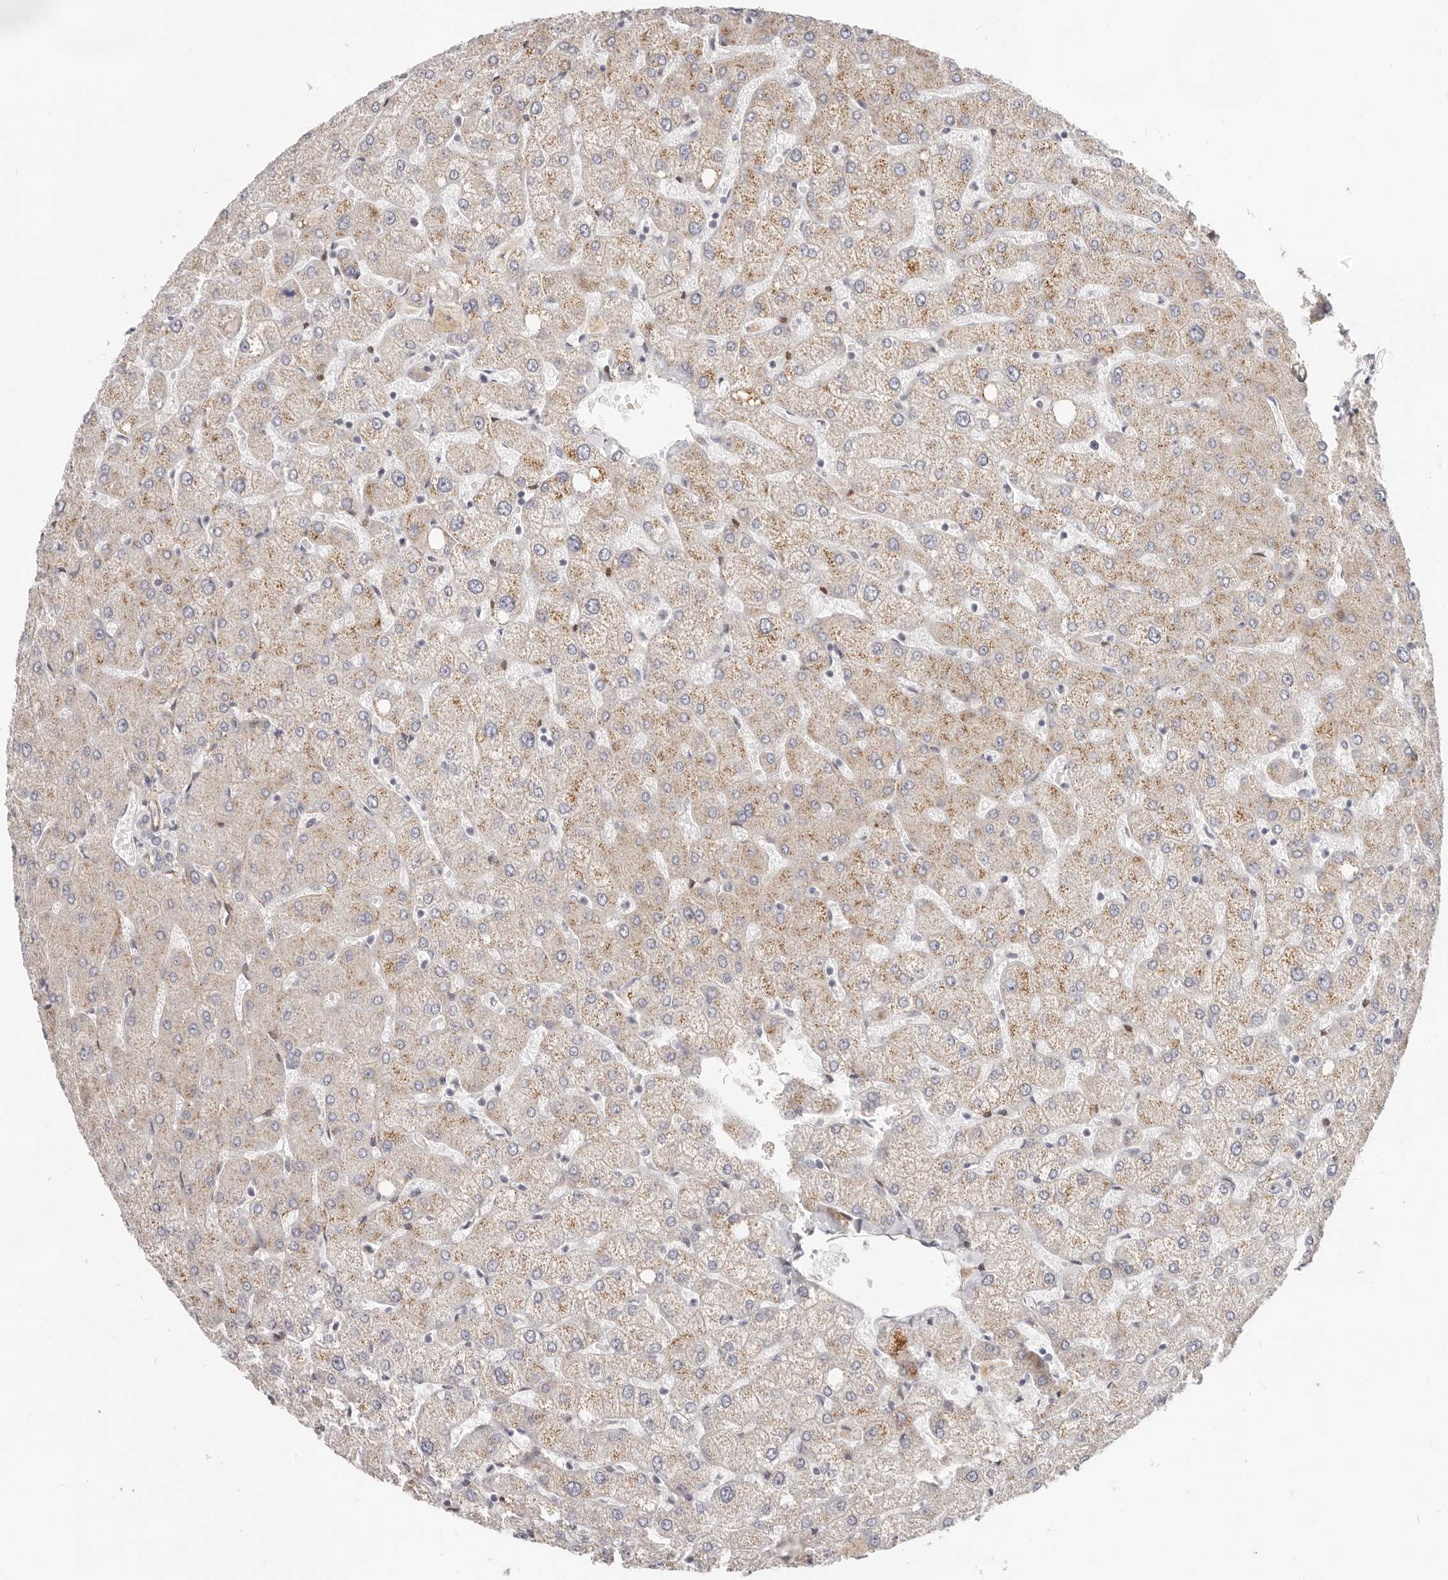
{"staining": {"intensity": "negative", "quantity": "none", "location": "none"}, "tissue": "liver", "cell_type": "Cholangiocytes", "image_type": "normal", "snomed": [{"axis": "morphology", "description": "Normal tissue, NOS"}, {"axis": "topography", "description": "Liver"}], "caption": "A high-resolution micrograph shows IHC staining of unremarkable liver, which demonstrates no significant expression in cholangiocytes.", "gene": "RABAC1", "patient": {"sex": "female", "age": 54}}